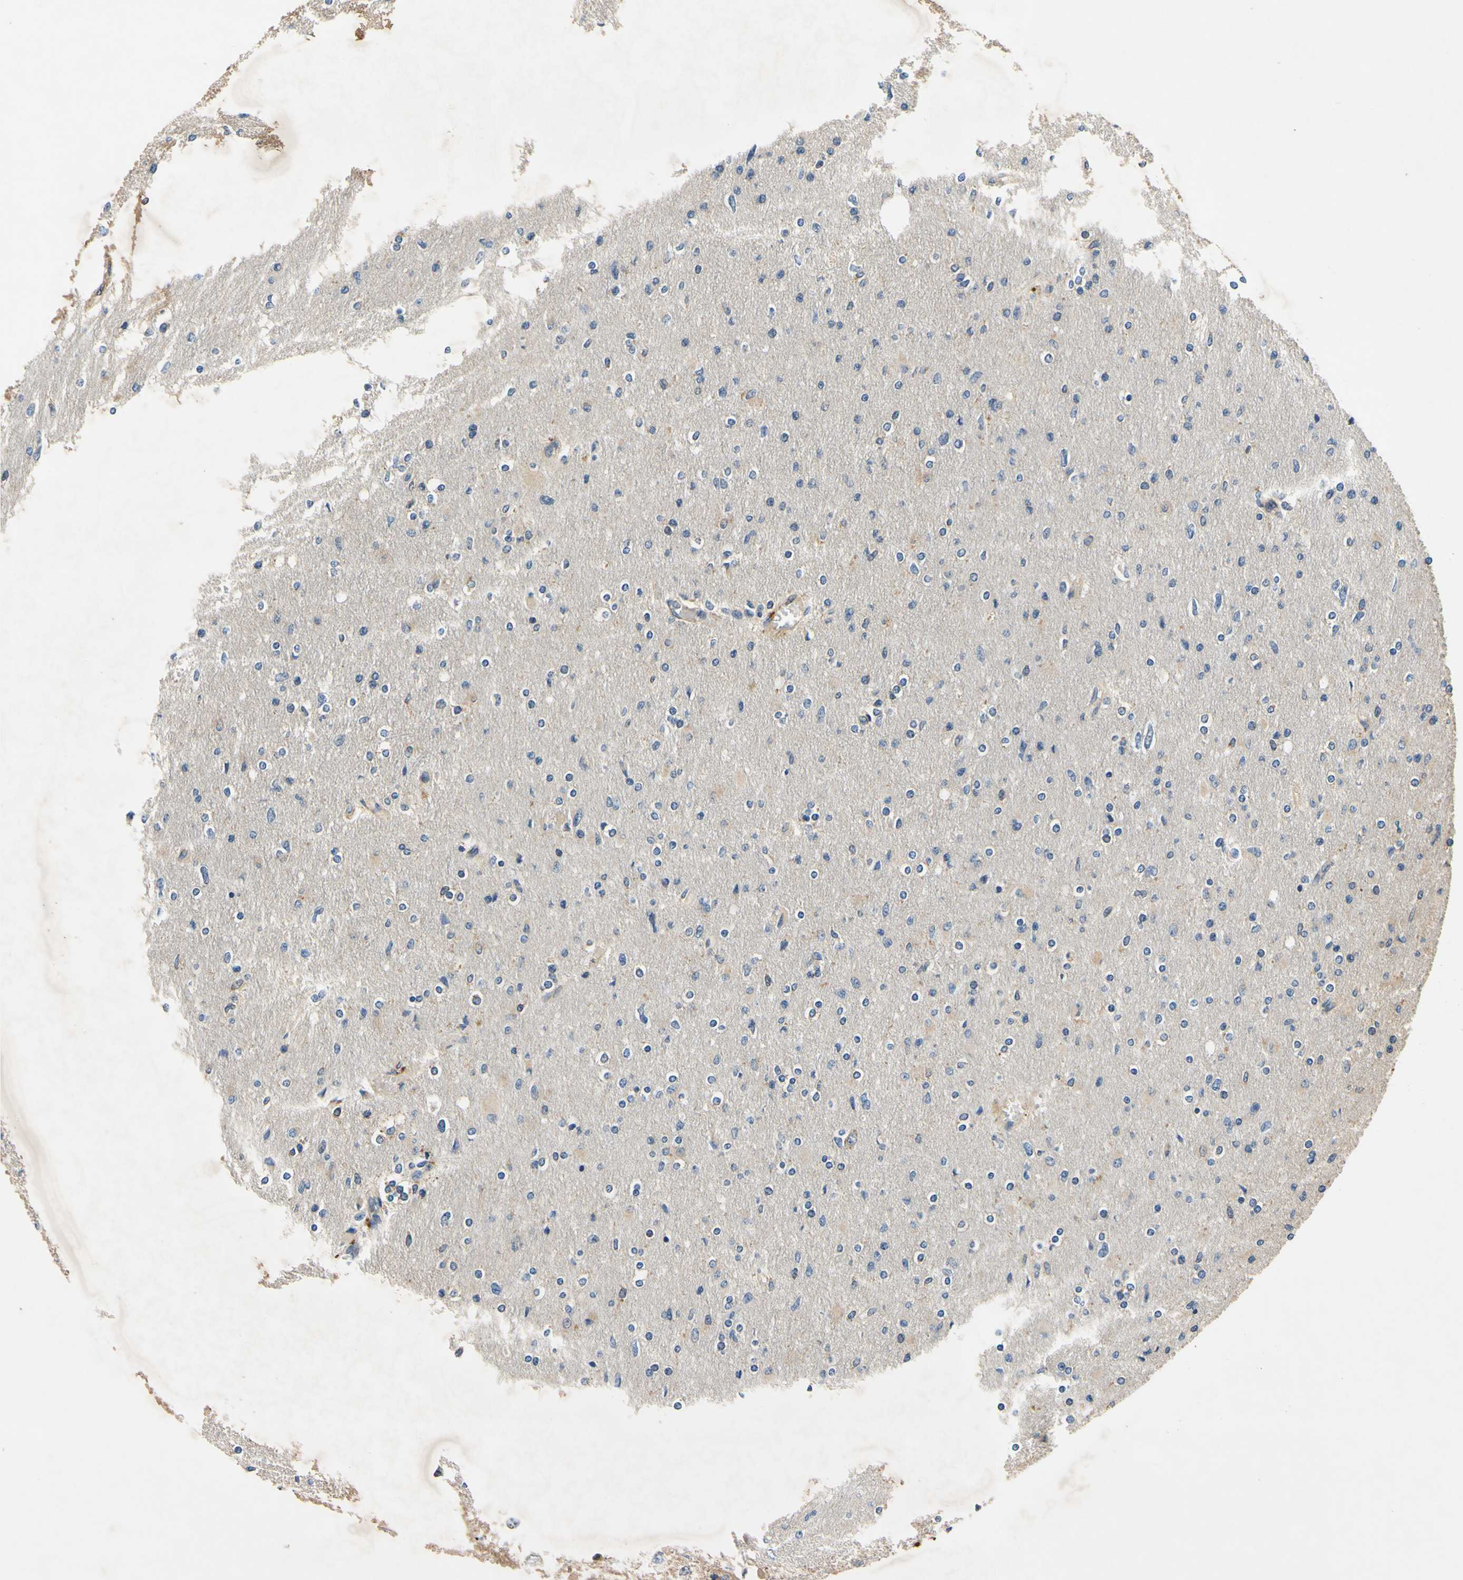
{"staining": {"intensity": "negative", "quantity": "none", "location": "none"}, "tissue": "glioma", "cell_type": "Tumor cells", "image_type": "cancer", "snomed": [{"axis": "morphology", "description": "Glioma, malignant, High grade"}, {"axis": "topography", "description": "Cerebral cortex"}], "caption": "A high-resolution image shows immunohistochemistry staining of glioma, which shows no significant staining in tumor cells.", "gene": "PLA2G4A", "patient": {"sex": "female", "age": 36}}